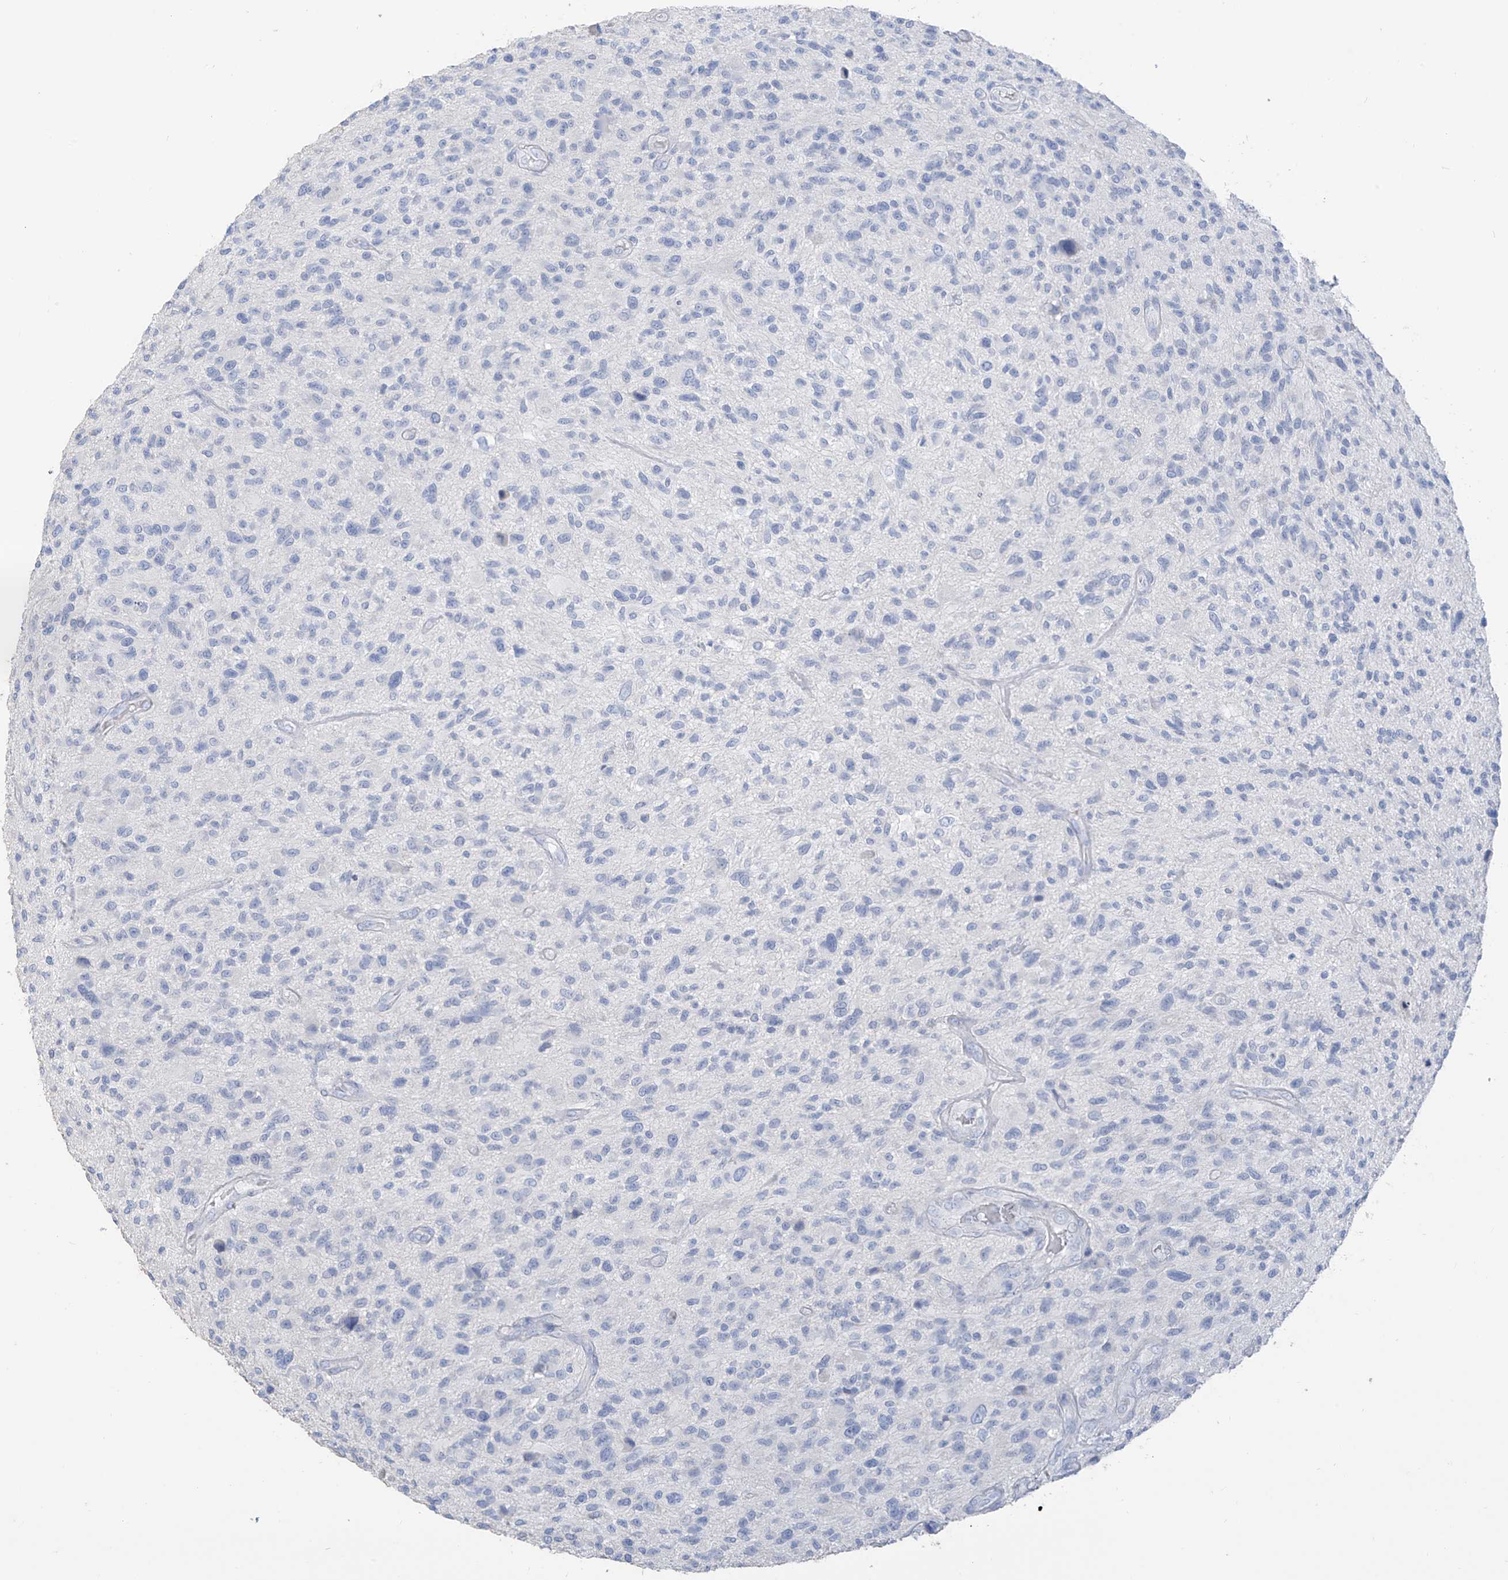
{"staining": {"intensity": "negative", "quantity": "none", "location": "none"}, "tissue": "glioma", "cell_type": "Tumor cells", "image_type": "cancer", "snomed": [{"axis": "morphology", "description": "Glioma, malignant, High grade"}, {"axis": "topography", "description": "Brain"}], "caption": "DAB (3,3'-diaminobenzidine) immunohistochemical staining of human glioma demonstrates no significant staining in tumor cells.", "gene": "PAFAH1B3", "patient": {"sex": "male", "age": 47}}